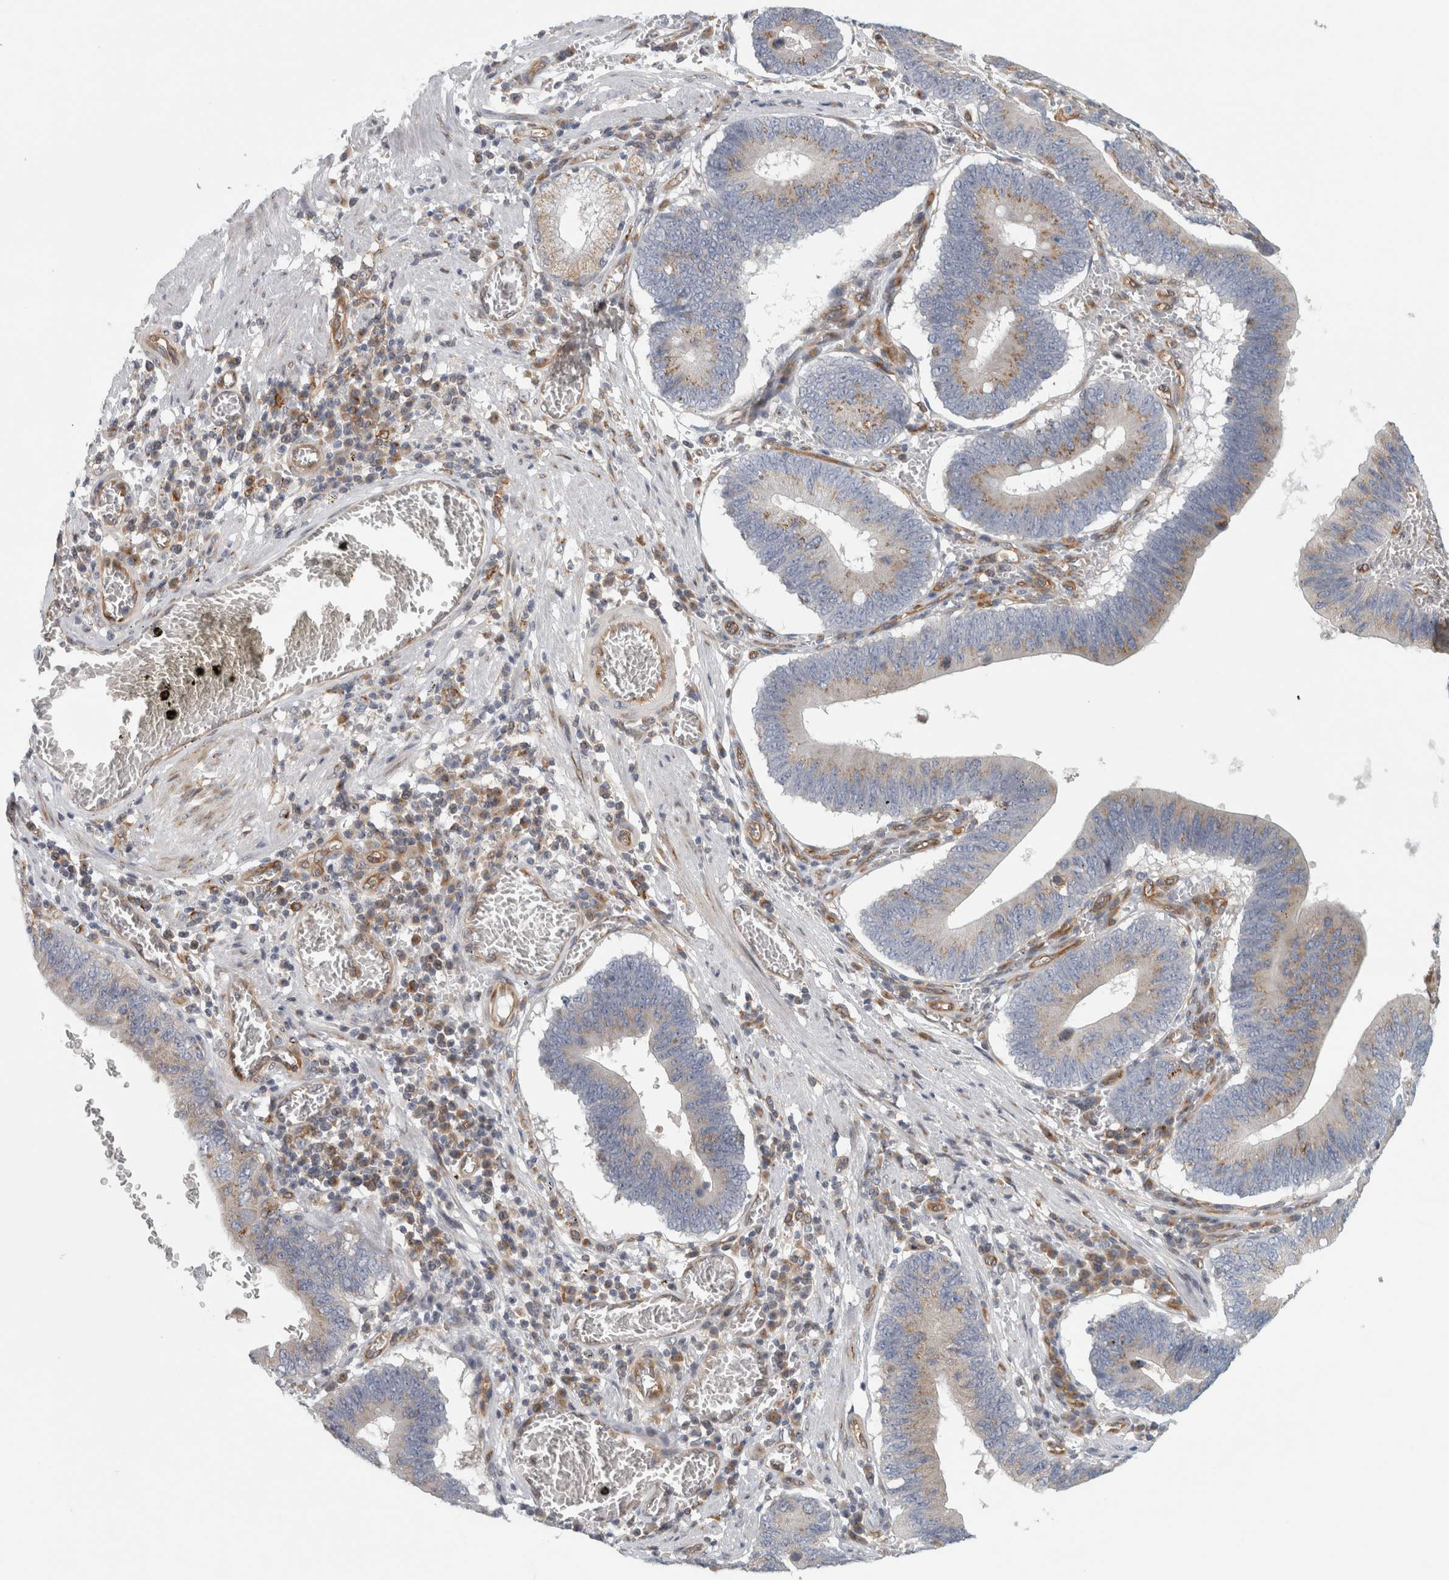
{"staining": {"intensity": "weak", "quantity": "25%-75%", "location": "cytoplasmic/membranous"}, "tissue": "stomach cancer", "cell_type": "Tumor cells", "image_type": "cancer", "snomed": [{"axis": "morphology", "description": "Adenocarcinoma, NOS"}, {"axis": "topography", "description": "Stomach"}, {"axis": "topography", "description": "Gastric cardia"}], "caption": "Tumor cells reveal low levels of weak cytoplasmic/membranous expression in approximately 25%-75% of cells in human stomach adenocarcinoma.", "gene": "PEX6", "patient": {"sex": "male", "age": 59}}